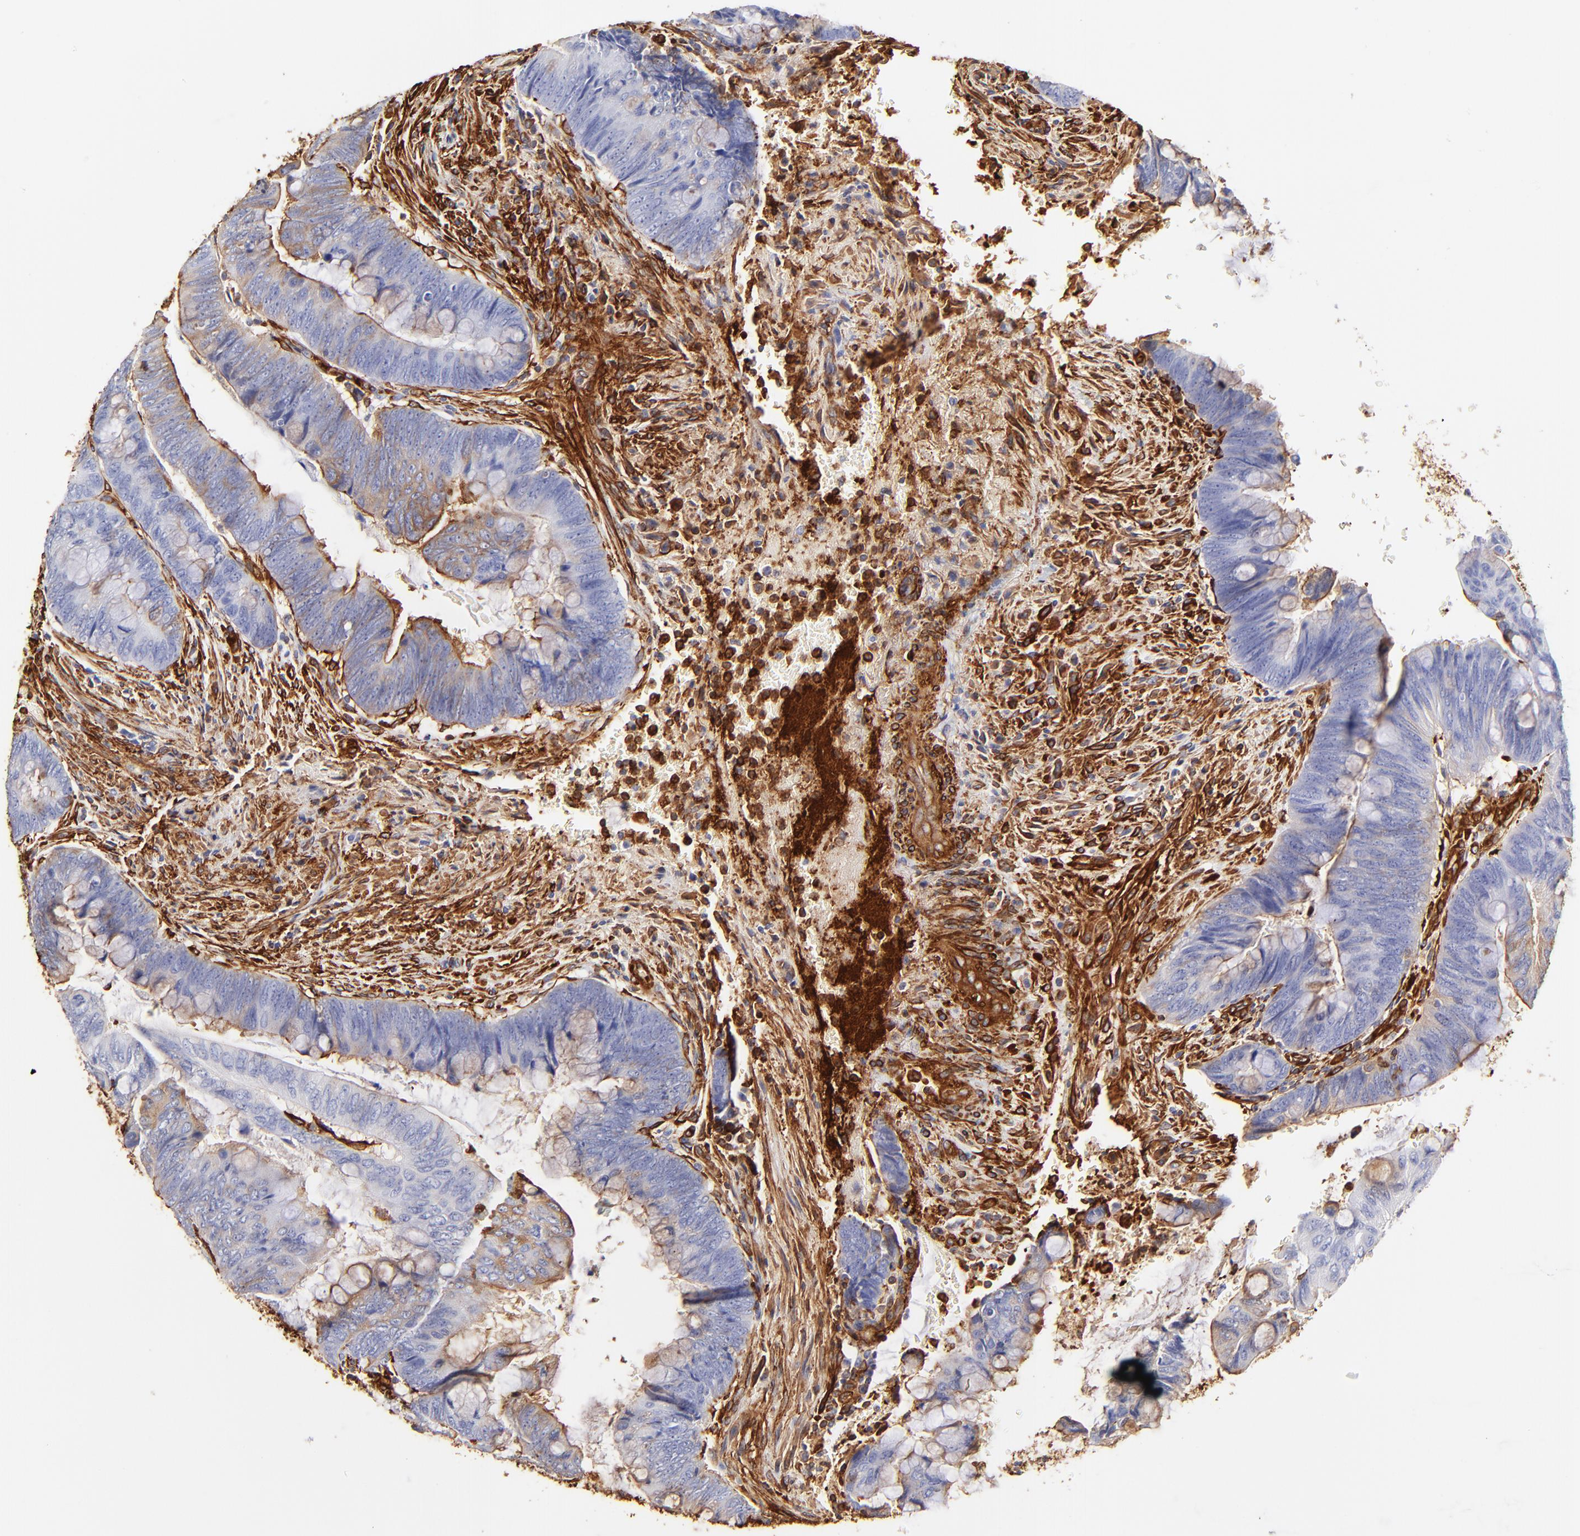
{"staining": {"intensity": "weak", "quantity": "25%-75%", "location": "cytoplasmic/membranous"}, "tissue": "colorectal cancer", "cell_type": "Tumor cells", "image_type": "cancer", "snomed": [{"axis": "morphology", "description": "Normal tissue, NOS"}, {"axis": "morphology", "description": "Adenocarcinoma, NOS"}, {"axis": "topography", "description": "Rectum"}], "caption": "Immunohistochemistry (IHC) of human adenocarcinoma (colorectal) exhibits low levels of weak cytoplasmic/membranous expression in about 25%-75% of tumor cells.", "gene": "FLNA", "patient": {"sex": "male", "age": 92}}